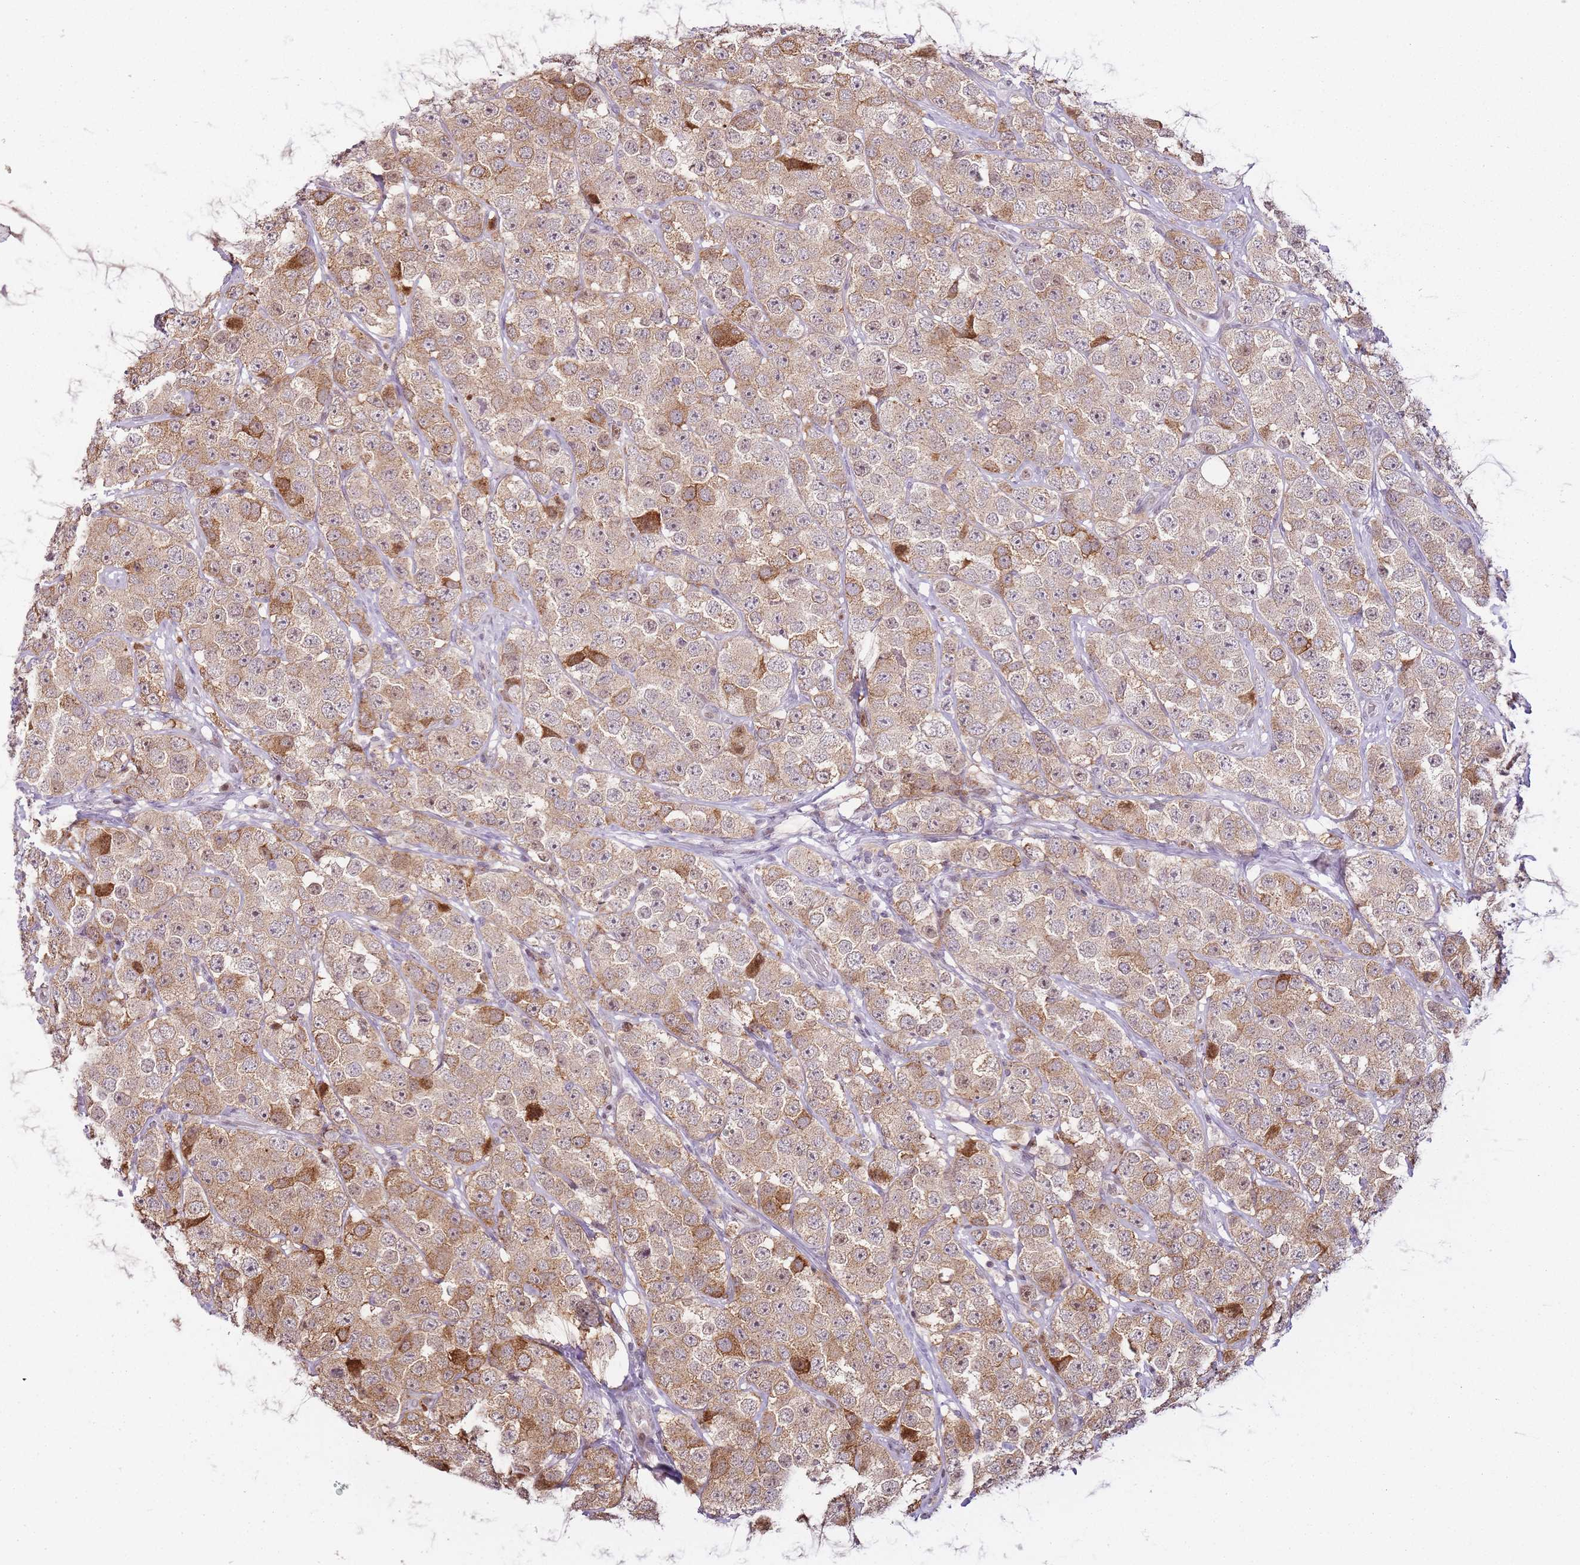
{"staining": {"intensity": "moderate", "quantity": ">75%", "location": "cytoplasmic/membranous"}, "tissue": "testis cancer", "cell_type": "Tumor cells", "image_type": "cancer", "snomed": [{"axis": "morphology", "description": "Seminoma, NOS"}, {"axis": "topography", "description": "Testis"}], "caption": "An IHC histopathology image of neoplastic tissue is shown. Protein staining in brown labels moderate cytoplasmic/membranous positivity in seminoma (testis) within tumor cells. (brown staining indicates protein expression, while blue staining denotes nuclei).", "gene": "OGG1", "patient": {"sex": "male", "age": 28}}